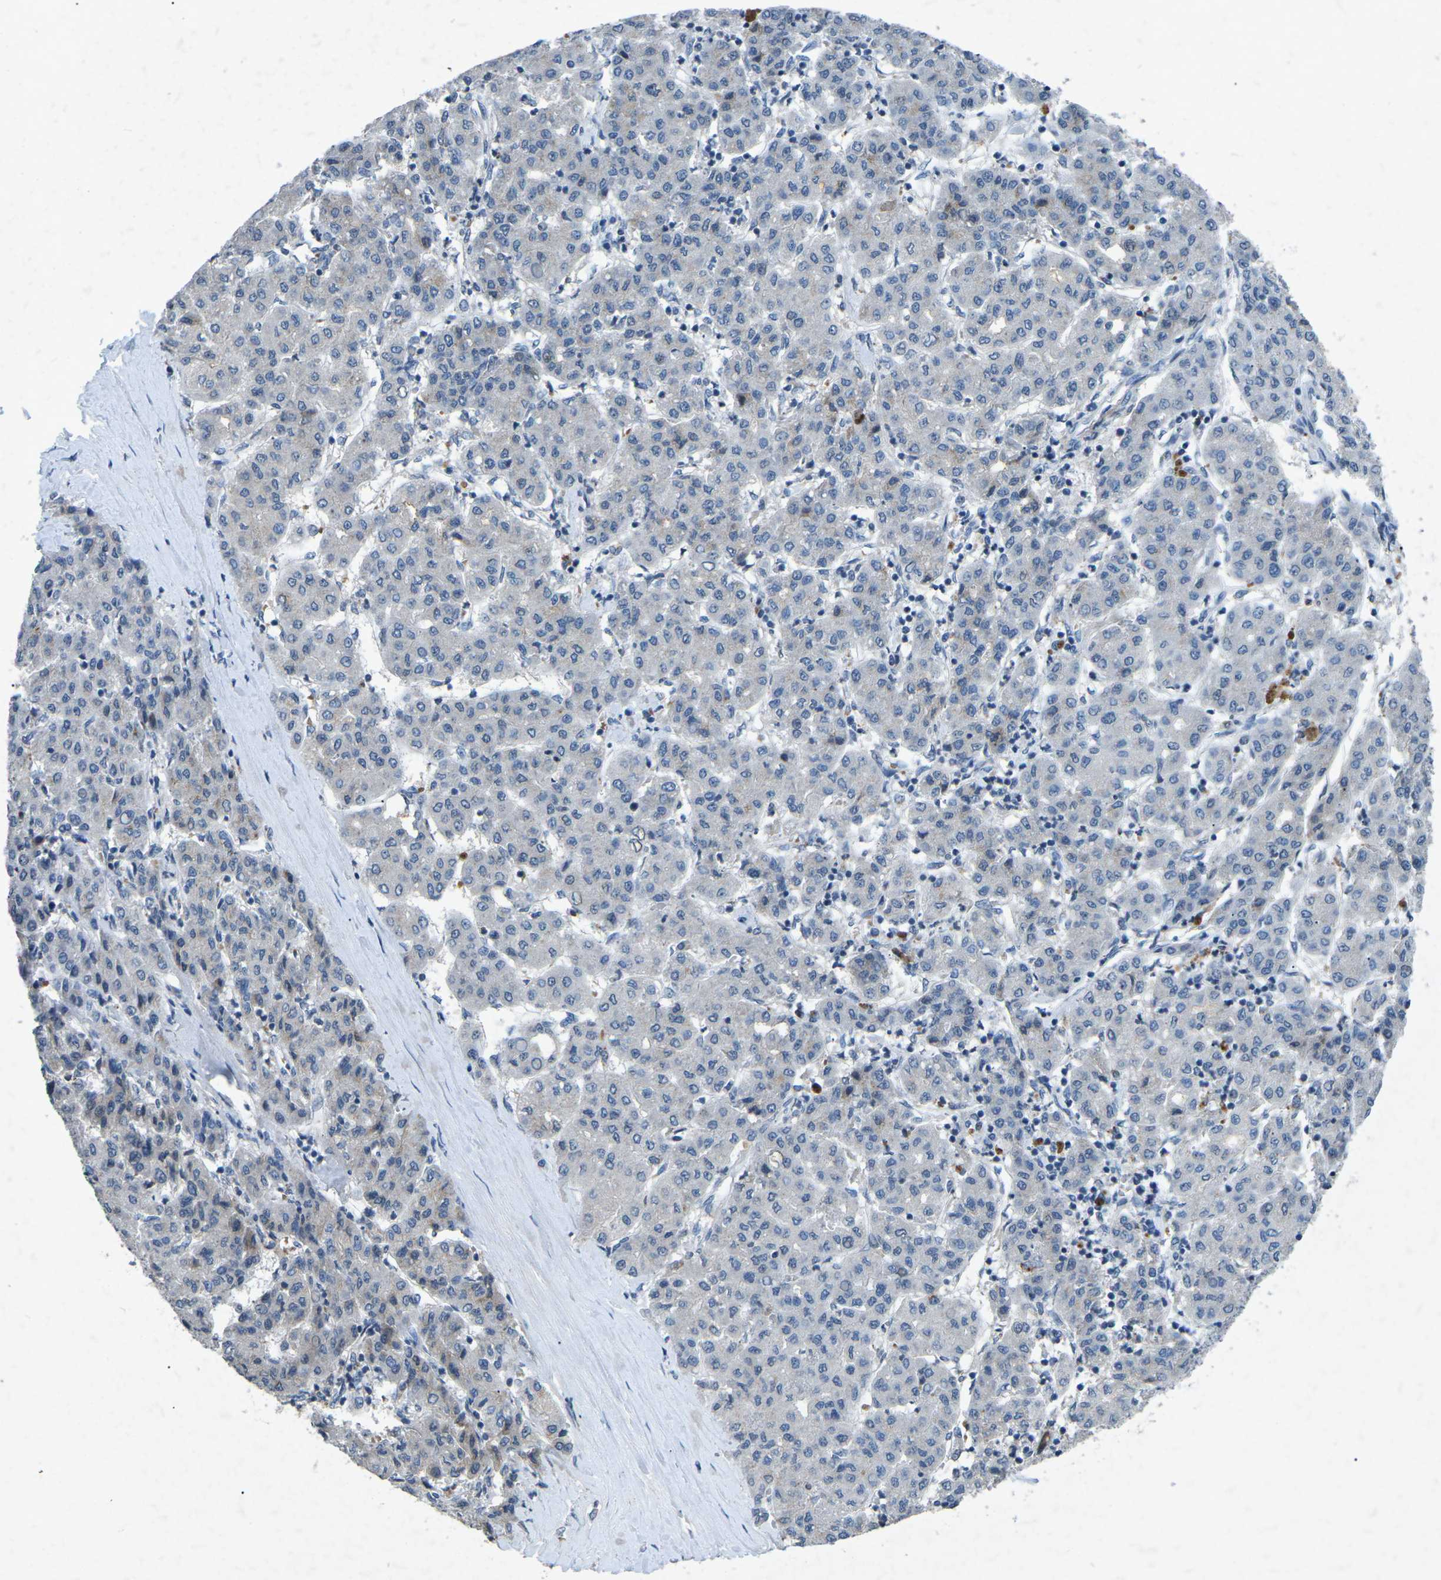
{"staining": {"intensity": "negative", "quantity": "none", "location": "none"}, "tissue": "liver cancer", "cell_type": "Tumor cells", "image_type": "cancer", "snomed": [{"axis": "morphology", "description": "Carcinoma, Hepatocellular, NOS"}, {"axis": "topography", "description": "Liver"}], "caption": "Image shows no protein positivity in tumor cells of liver cancer (hepatocellular carcinoma) tissue.", "gene": "A1BG", "patient": {"sex": "male", "age": 65}}